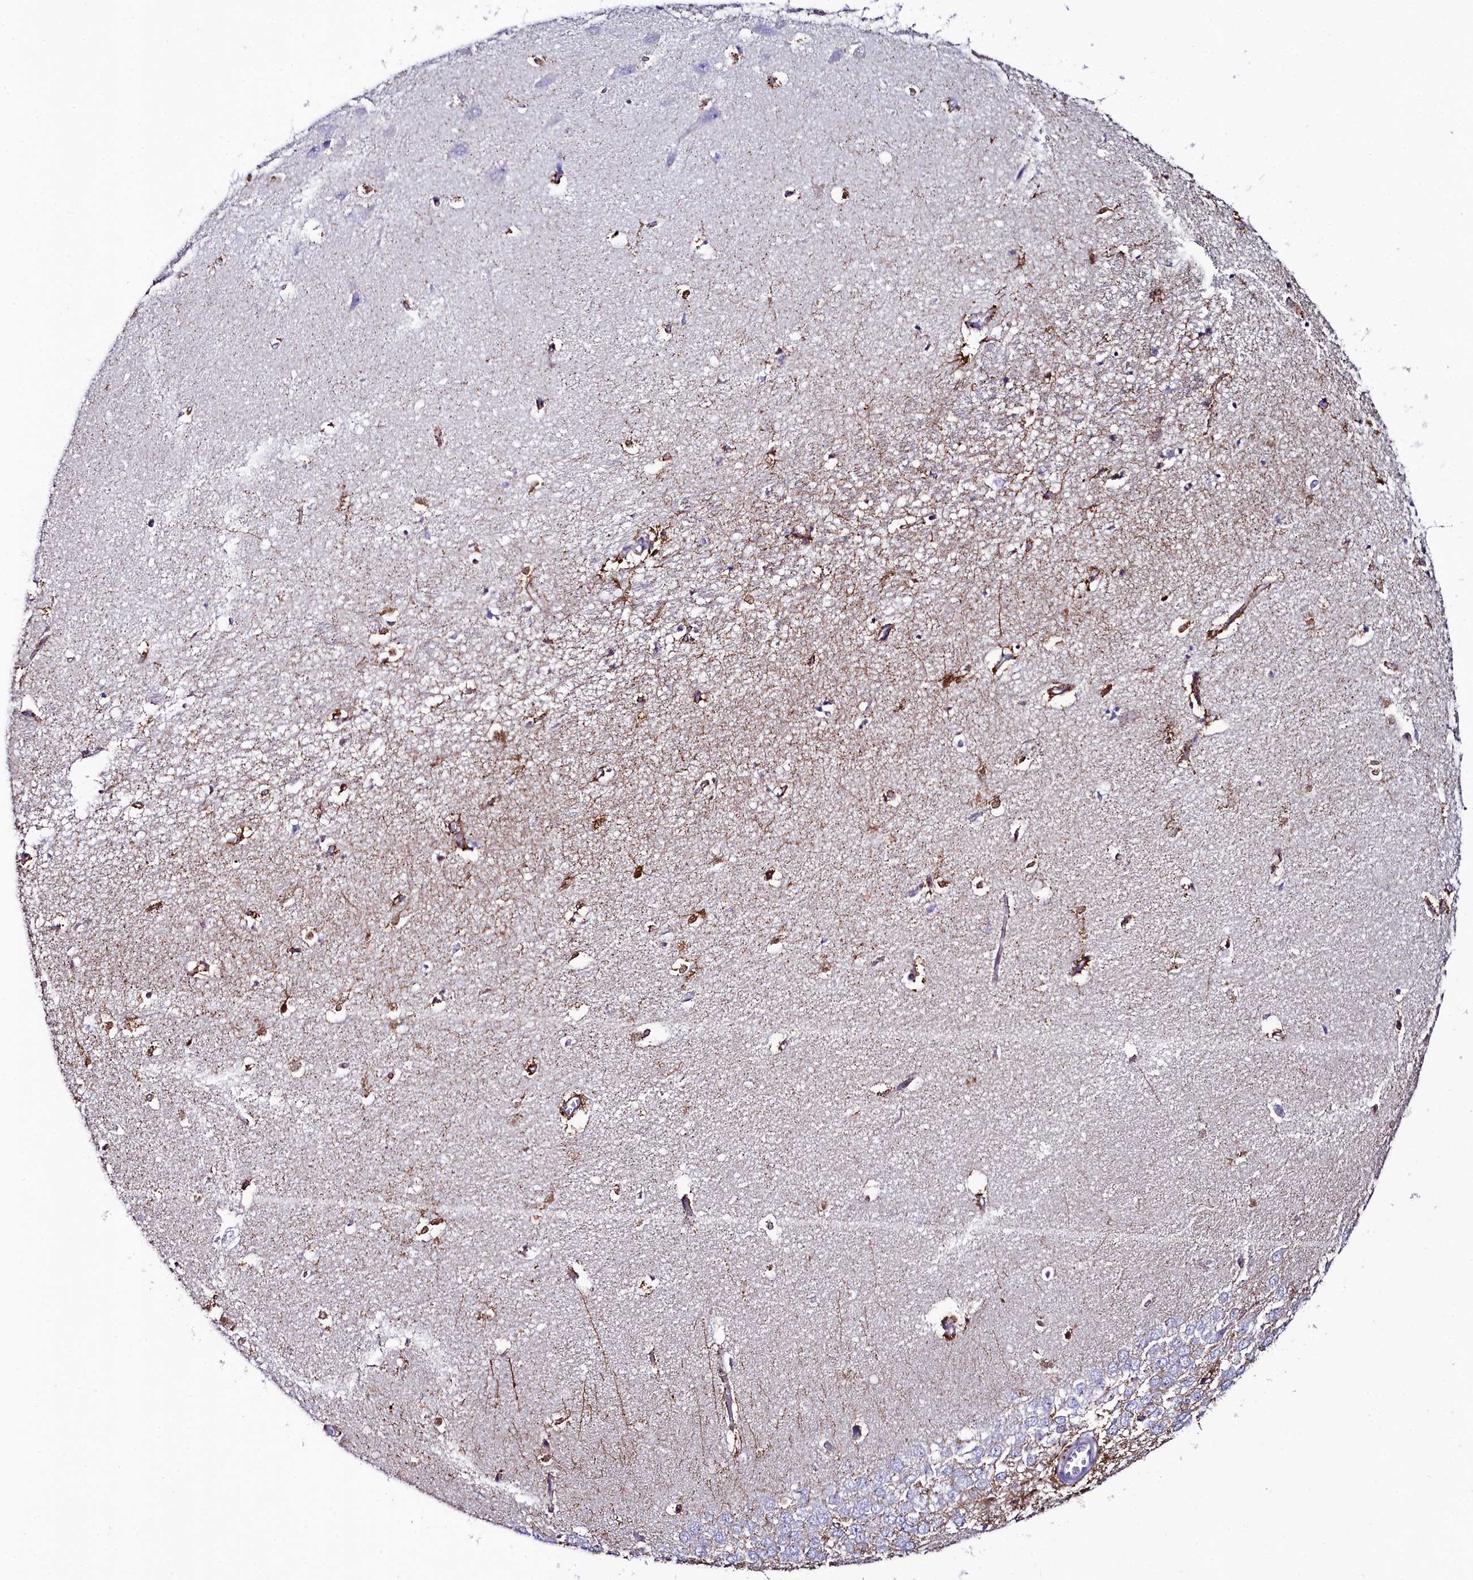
{"staining": {"intensity": "strong", "quantity": "<25%", "location": "cytoplasmic/membranous"}, "tissue": "hippocampus", "cell_type": "Glial cells", "image_type": "normal", "snomed": [{"axis": "morphology", "description": "Normal tissue, NOS"}, {"axis": "topography", "description": "Hippocampus"}], "caption": "Protein expression analysis of benign hippocampus reveals strong cytoplasmic/membranous expression in about <25% of glial cells. (brown staining indicates protein expression, while blue staining denotes nuclei).", "gene": "SLC49A3", "patient": {"sex": "female", "age": 64}}